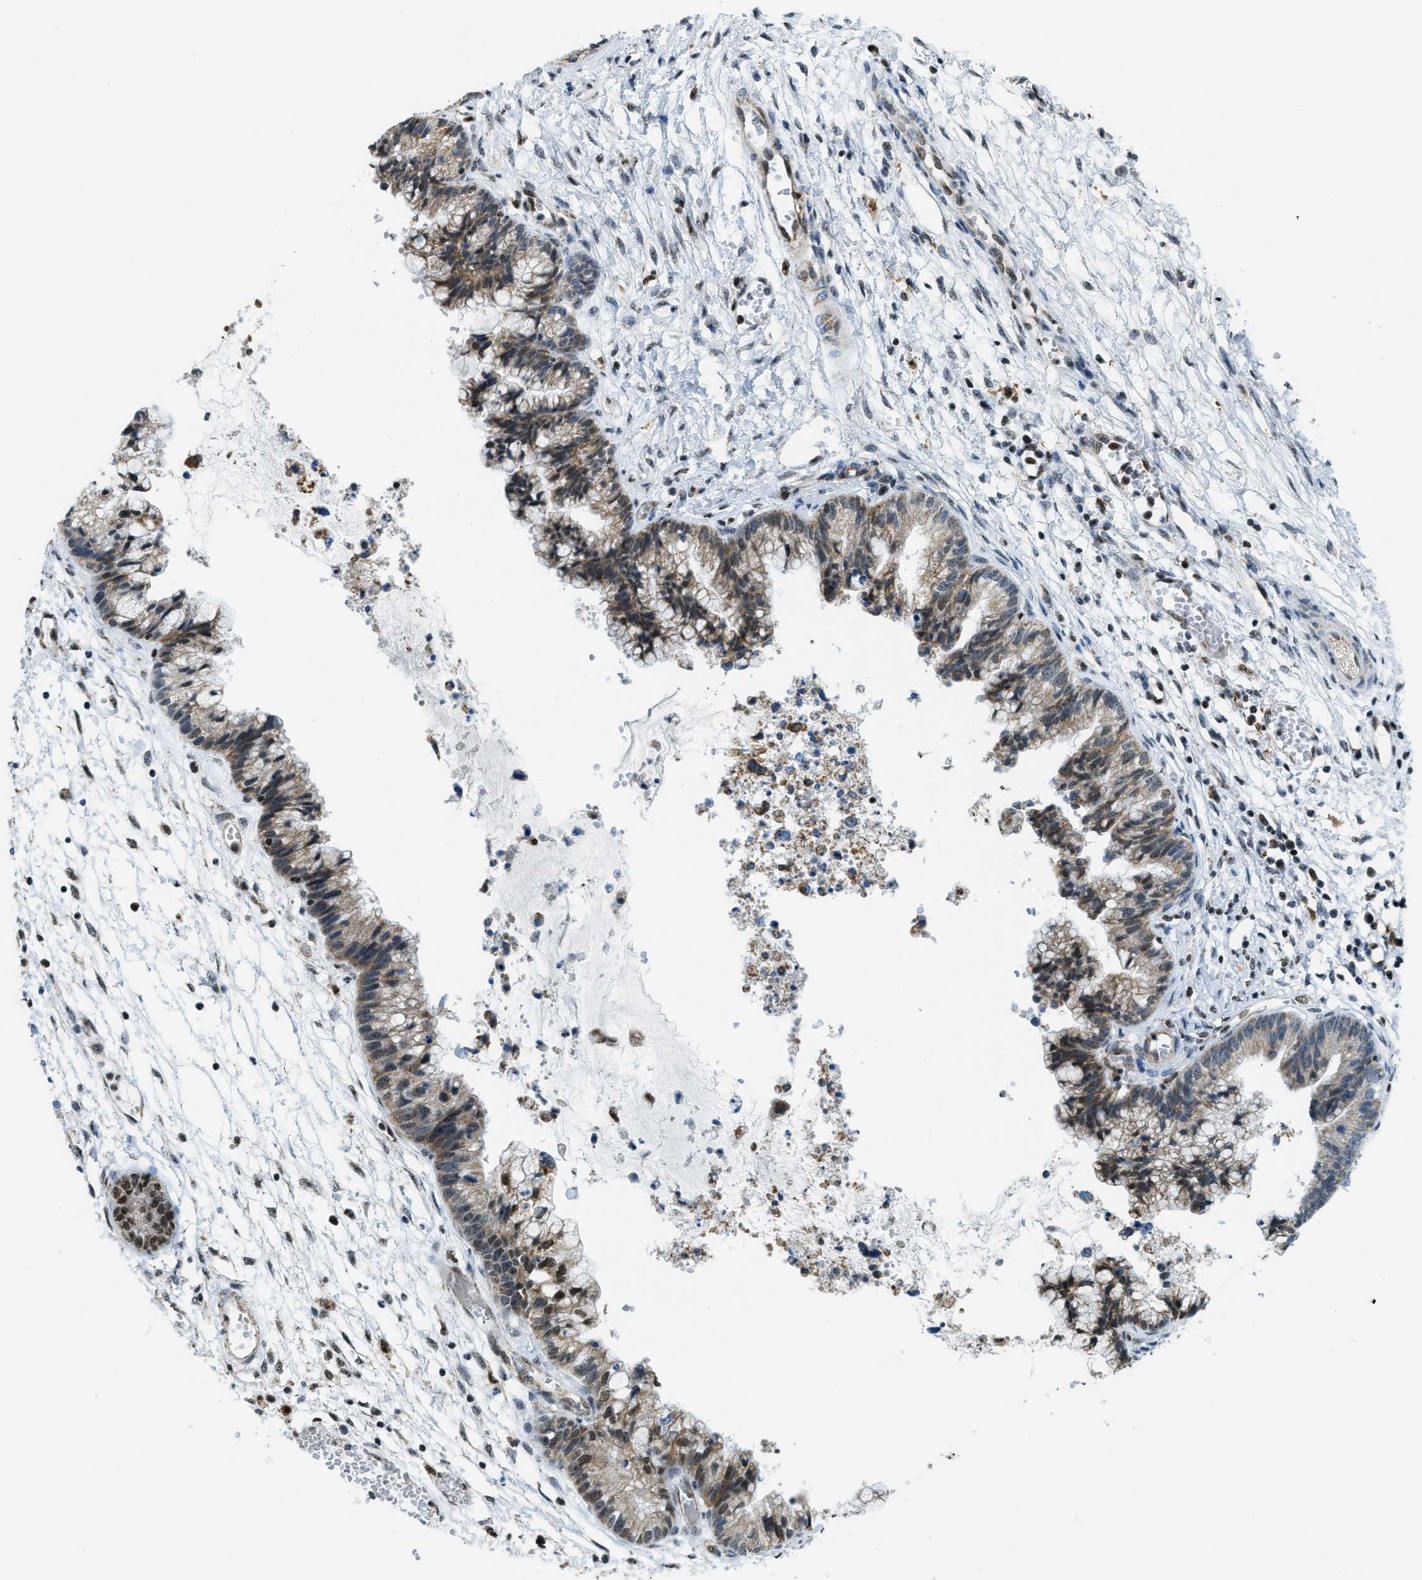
{"staining": {"intensity": "moderate", "quantity": ">75%", "location": "cytoplasmic/membranous,nuclear"}, "tissue": "cervical cancer", "cell_type": "Tumor cells", "image_type": "cancer", "snomed": [{"axis": "morphology", "description": "Adenocarcinoma, NOS"}, {"axis": "topography", "description": "Cervix"}], "caption": "A photomicrograph of human cervical cancer (adenocarcinoma) stained for a protein exhibits moderate cytoplasmic/membranous and nuclear brown staining in tumor cells.", "gene": "SP100", "patient": {"sex": "female", "age": 44}}